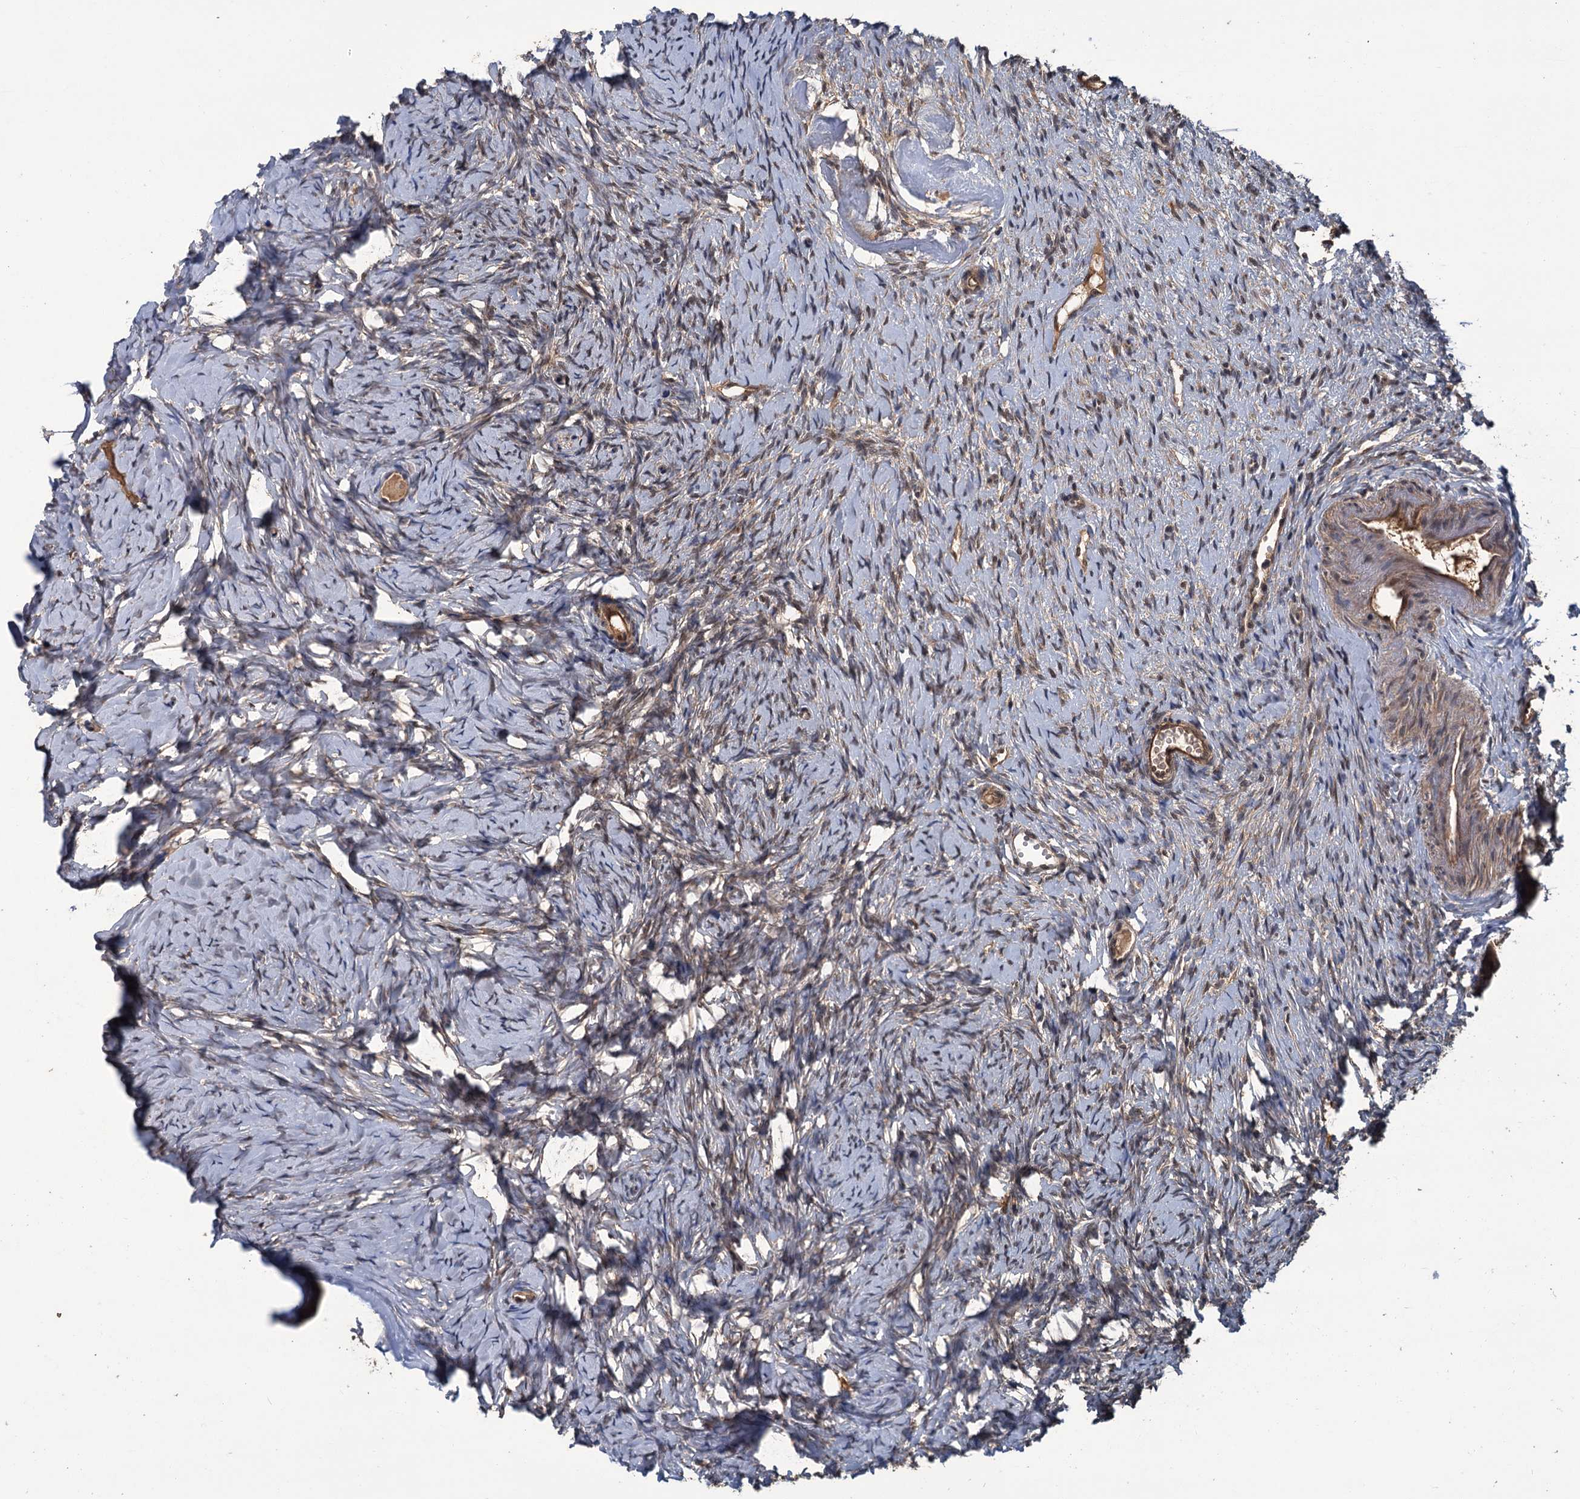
{"staining": {"intensity": "moderate", "quantity": "25%-75%", "location": "cytoplasmic/membranous,nuclear"}, "tissue": "ovary", "cell_type": "Ovarian stroma cells", "image_type": "normal", "snomed": [{"axis": "morphology", "description": "Normal tissue, NOS"}, {"axis": "topography", "description": "Ovary"}], "caption": "IHC of benign ovary displays medium levels of moderate cytoplasmic/membranous,nuclear staining in about 25%-75% of ovarian stroma cells.", "gene": "KANSL2", "patient": {"sex": "female", "age": 51}}